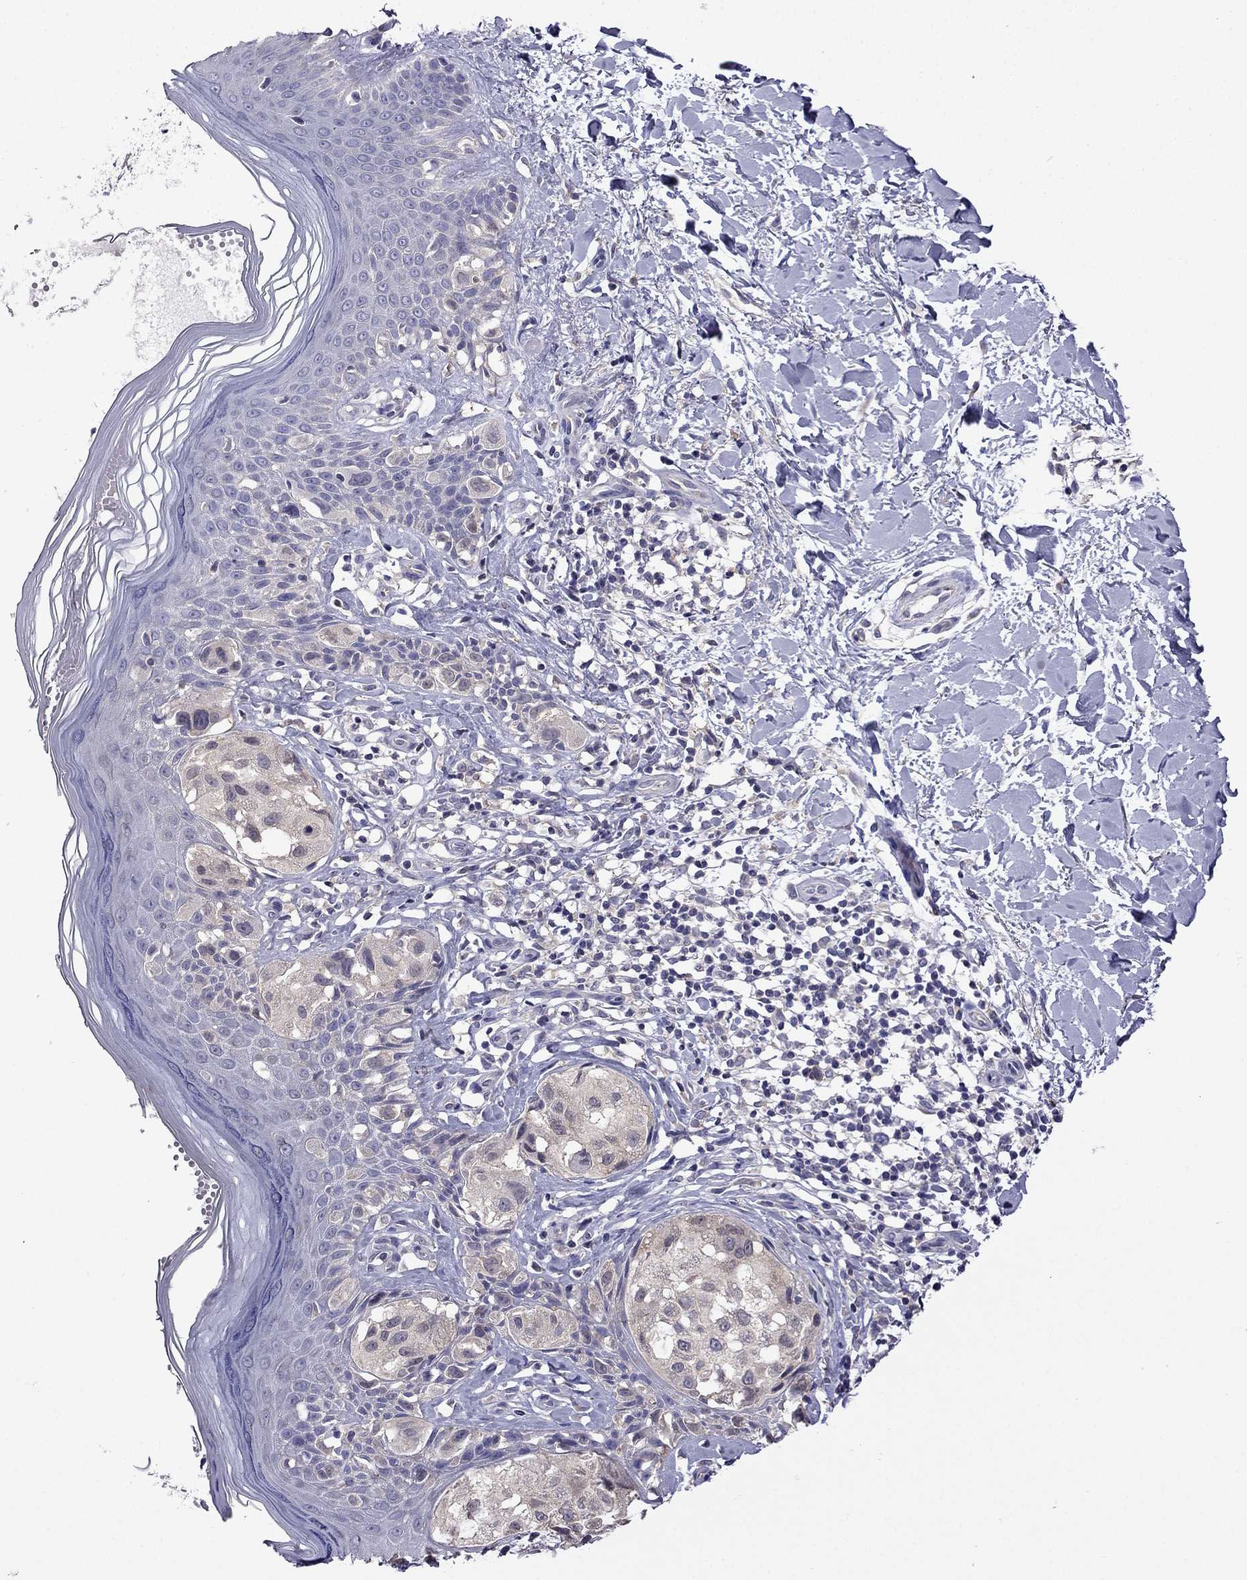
{"staining": {"intensity": "weak", "quantity": "25%-75%", "location": "cytoplasmic/membranous"}, "tissue": "melanoma", "cell_type": "Tumor cells", "image_type": "cancer", "snomed": [{"axis": "morphology", "description": "Malignant melanoma, NOS"}, {"axis": "topography", "description": "Skin"}], "caption": "Malignant melanoma stained for a protein reveals weak cytoplasmic/membranous positivity in tumor cells.", "gene": "SCNN1D", "patient": {"sex": "female", "age": 73}}